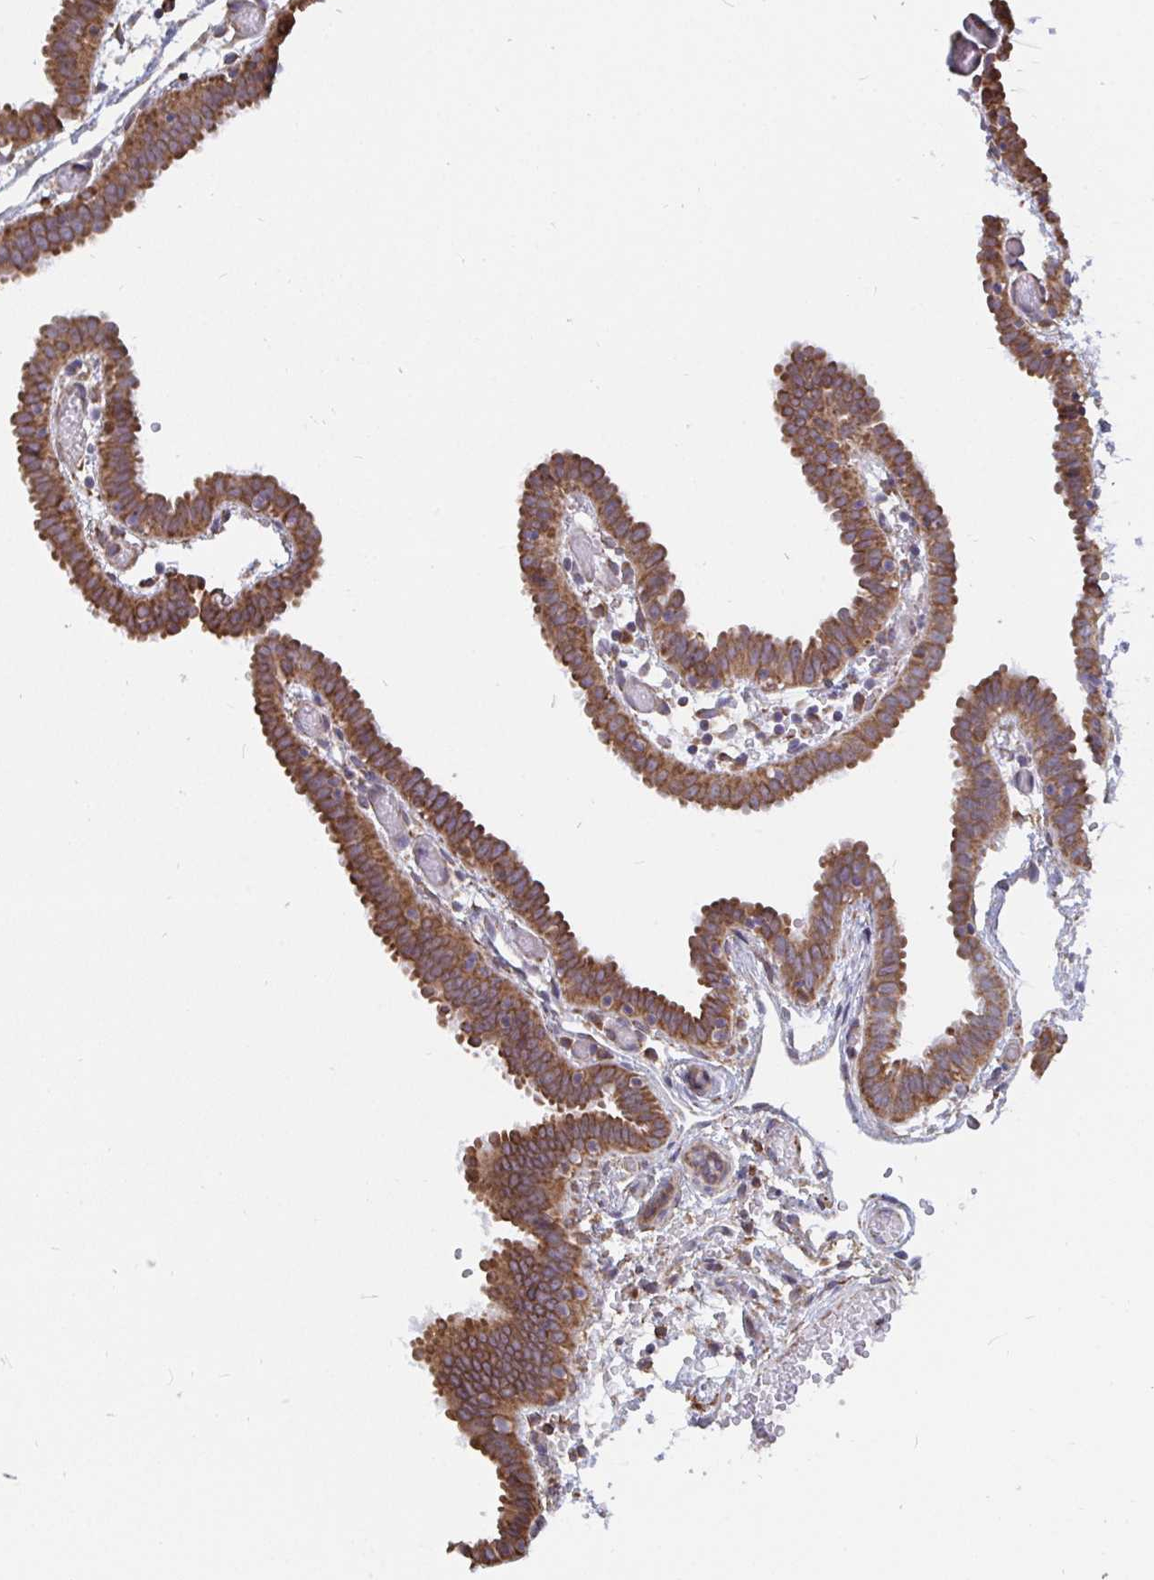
{"staining": {"intensity": "moderate", "quantity": ">75%", "location": "cytoplasmic/membranous"}, "tissue": "fallopian tube", "cell_type": "Glandular cells", "image_type": "normal", "snomed": [{"axis": "morphology", "description": "Normal tissue, NOS"}, {"axis": "topography", "description": "Fallopian tube"}], "caption": "Immunohistochemical staining of normal fallopian tube displays moderate cytoplasmic/membranous protein positivity in approximately >75% of glandular cells.", "gene": "ELAVL1", "patient": {"sex": "female", "age": 37}}